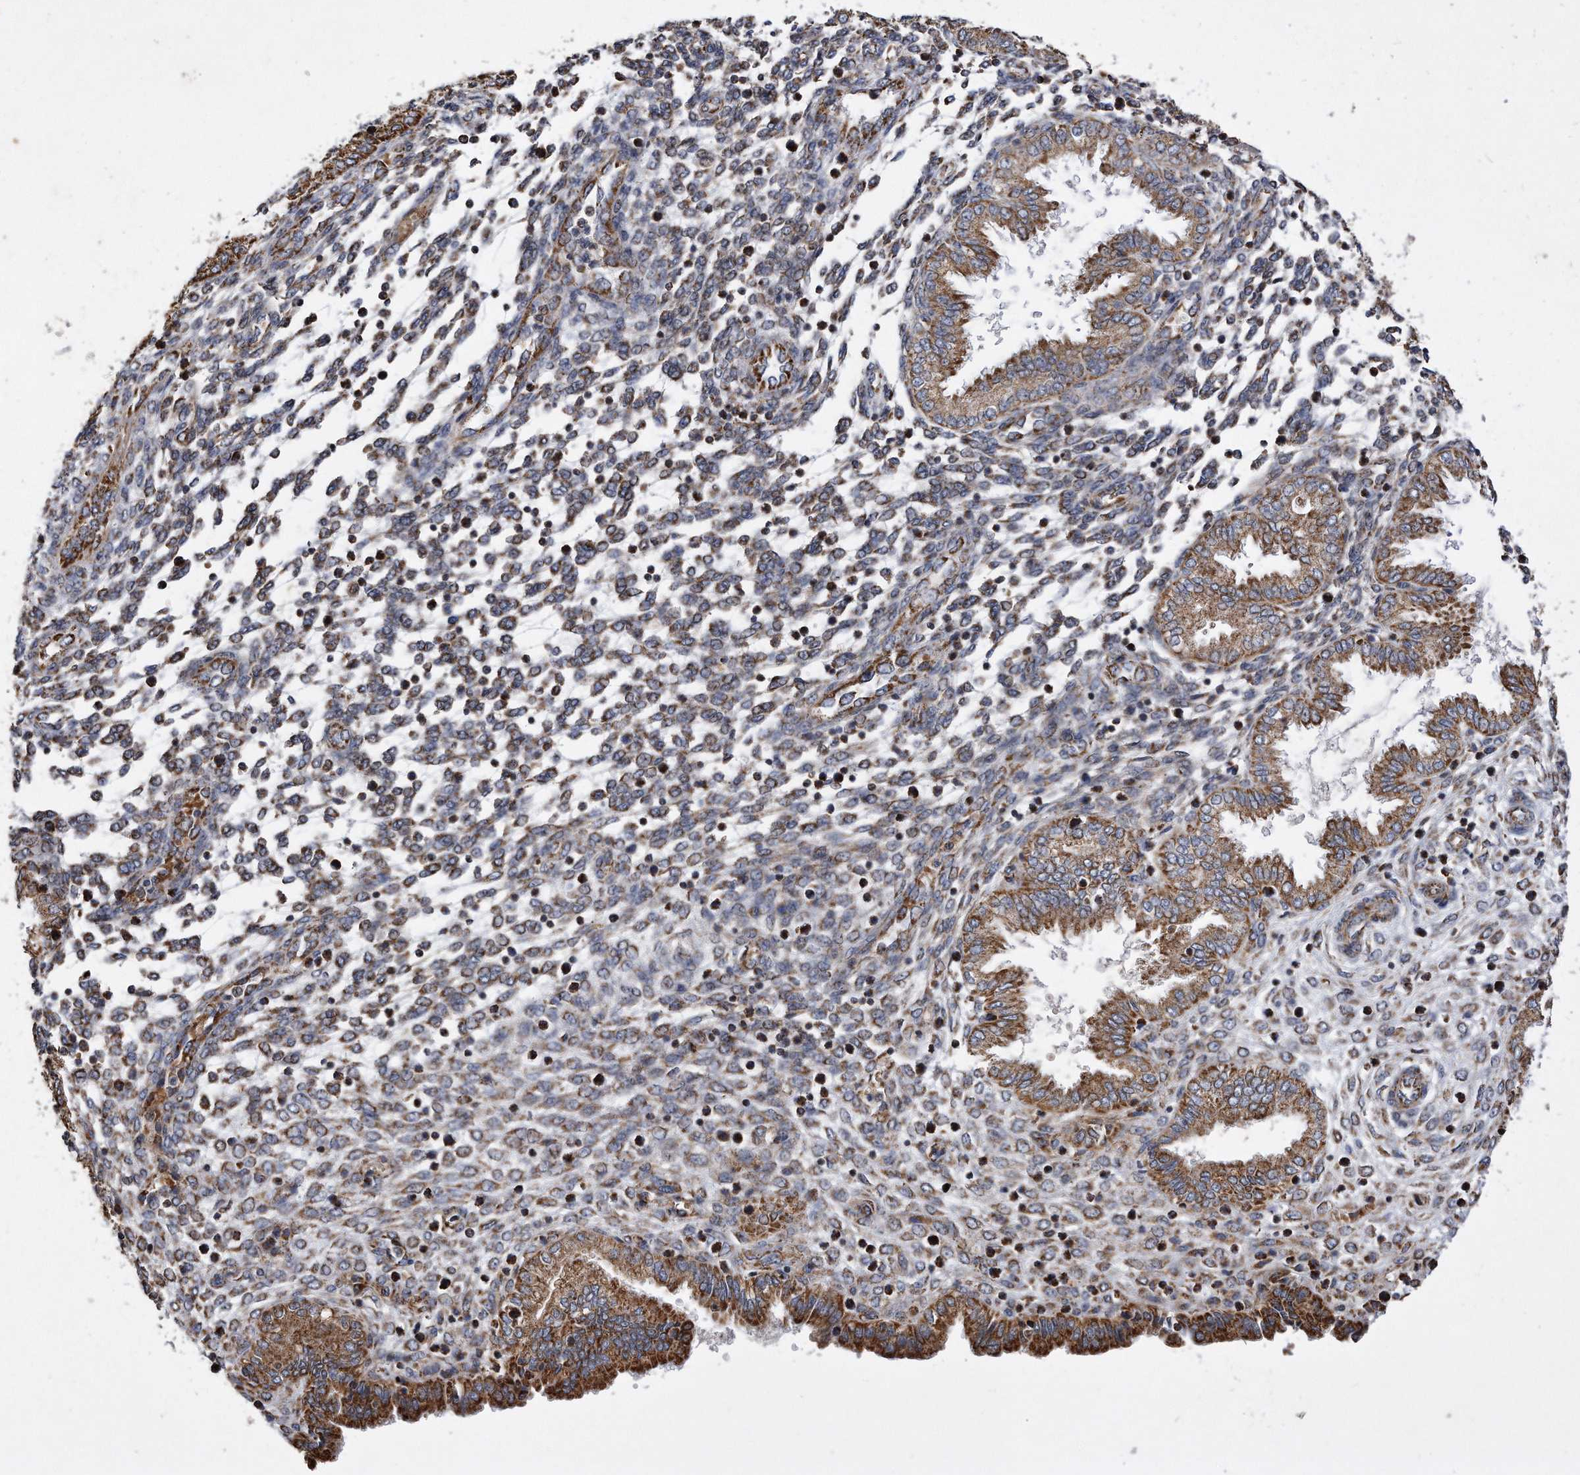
{"staining": {"intensity": "moderate", "quantity": "25%-75%", "location": "cytoplasmic/membranous"}, "tissue": "endometrium", "cell_type": "Cells in endometrial stroma", "image_type": "normal", "snomed": [{"axis": "morphology", "description": "Normal tissue, NOS"}, {"axis": "topography", "description": "Endometrium"}], "caption": "Cells in endometrial stroma reveal medium levels of moderate cytoplasmic/membranous expression in about 25%-75% of cells in unremarkable human endometrium.", "gene": "PPP5C", "patient": {"sex": "female", "age": 33}}